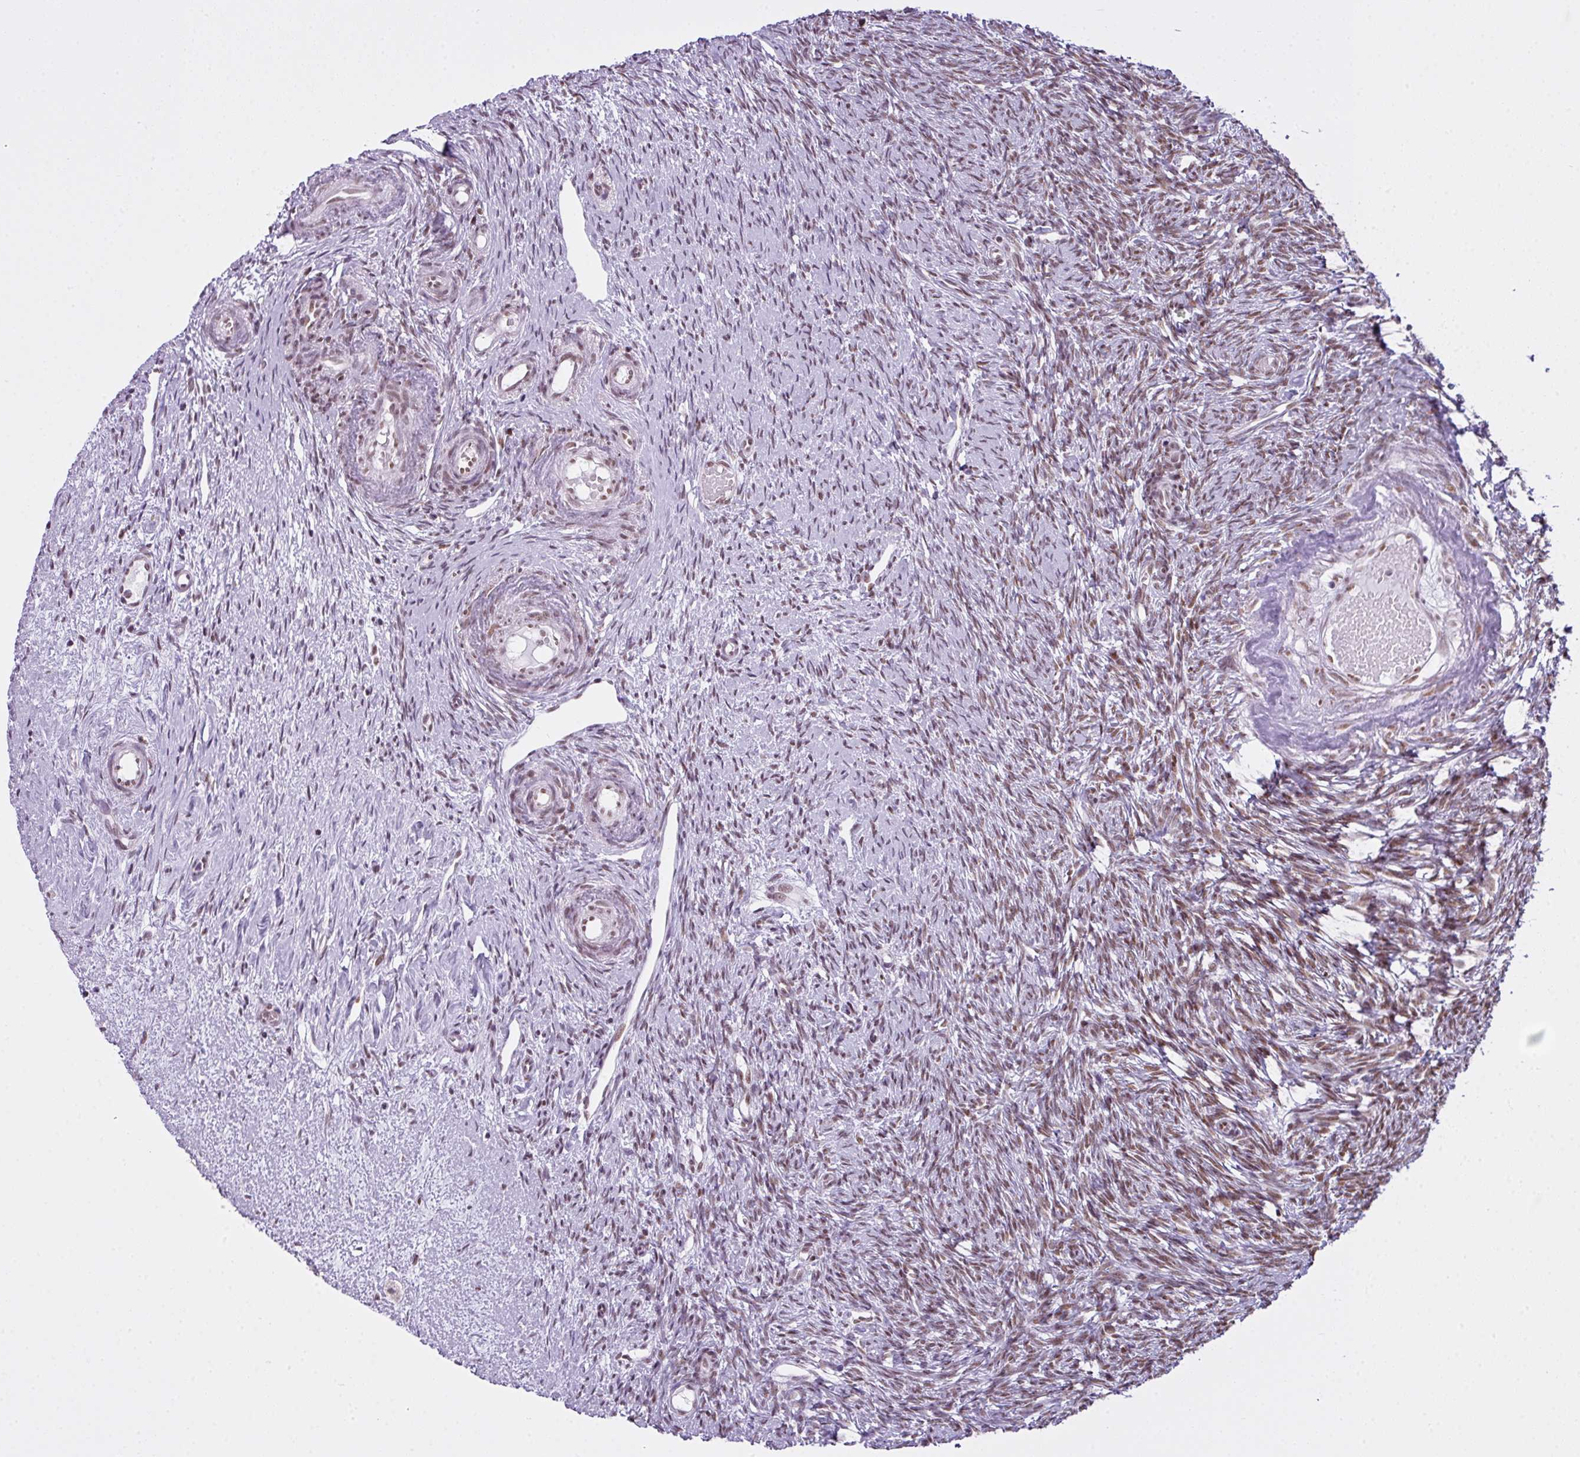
{"staining": {"intensity": "moderate", "quantity": ">75%", "location": "nuclear"}, "tissue": "ovary", "cell_type": "Follicle cells", "image_type": "normal", "snomed": [{"axis": "morphology", "description": "Normal tissue, NOS"}, {"axis": "topography", "description": "Ovary"}], "caption": "Normal ovary shows moderate nuclear expression in about >75% of follicle cells Ihc stains the protein of interest in brown and the nuclei are stained blue..", "gene": "ARL6IP4", "patient": {"sex": "female", "age": 51}}